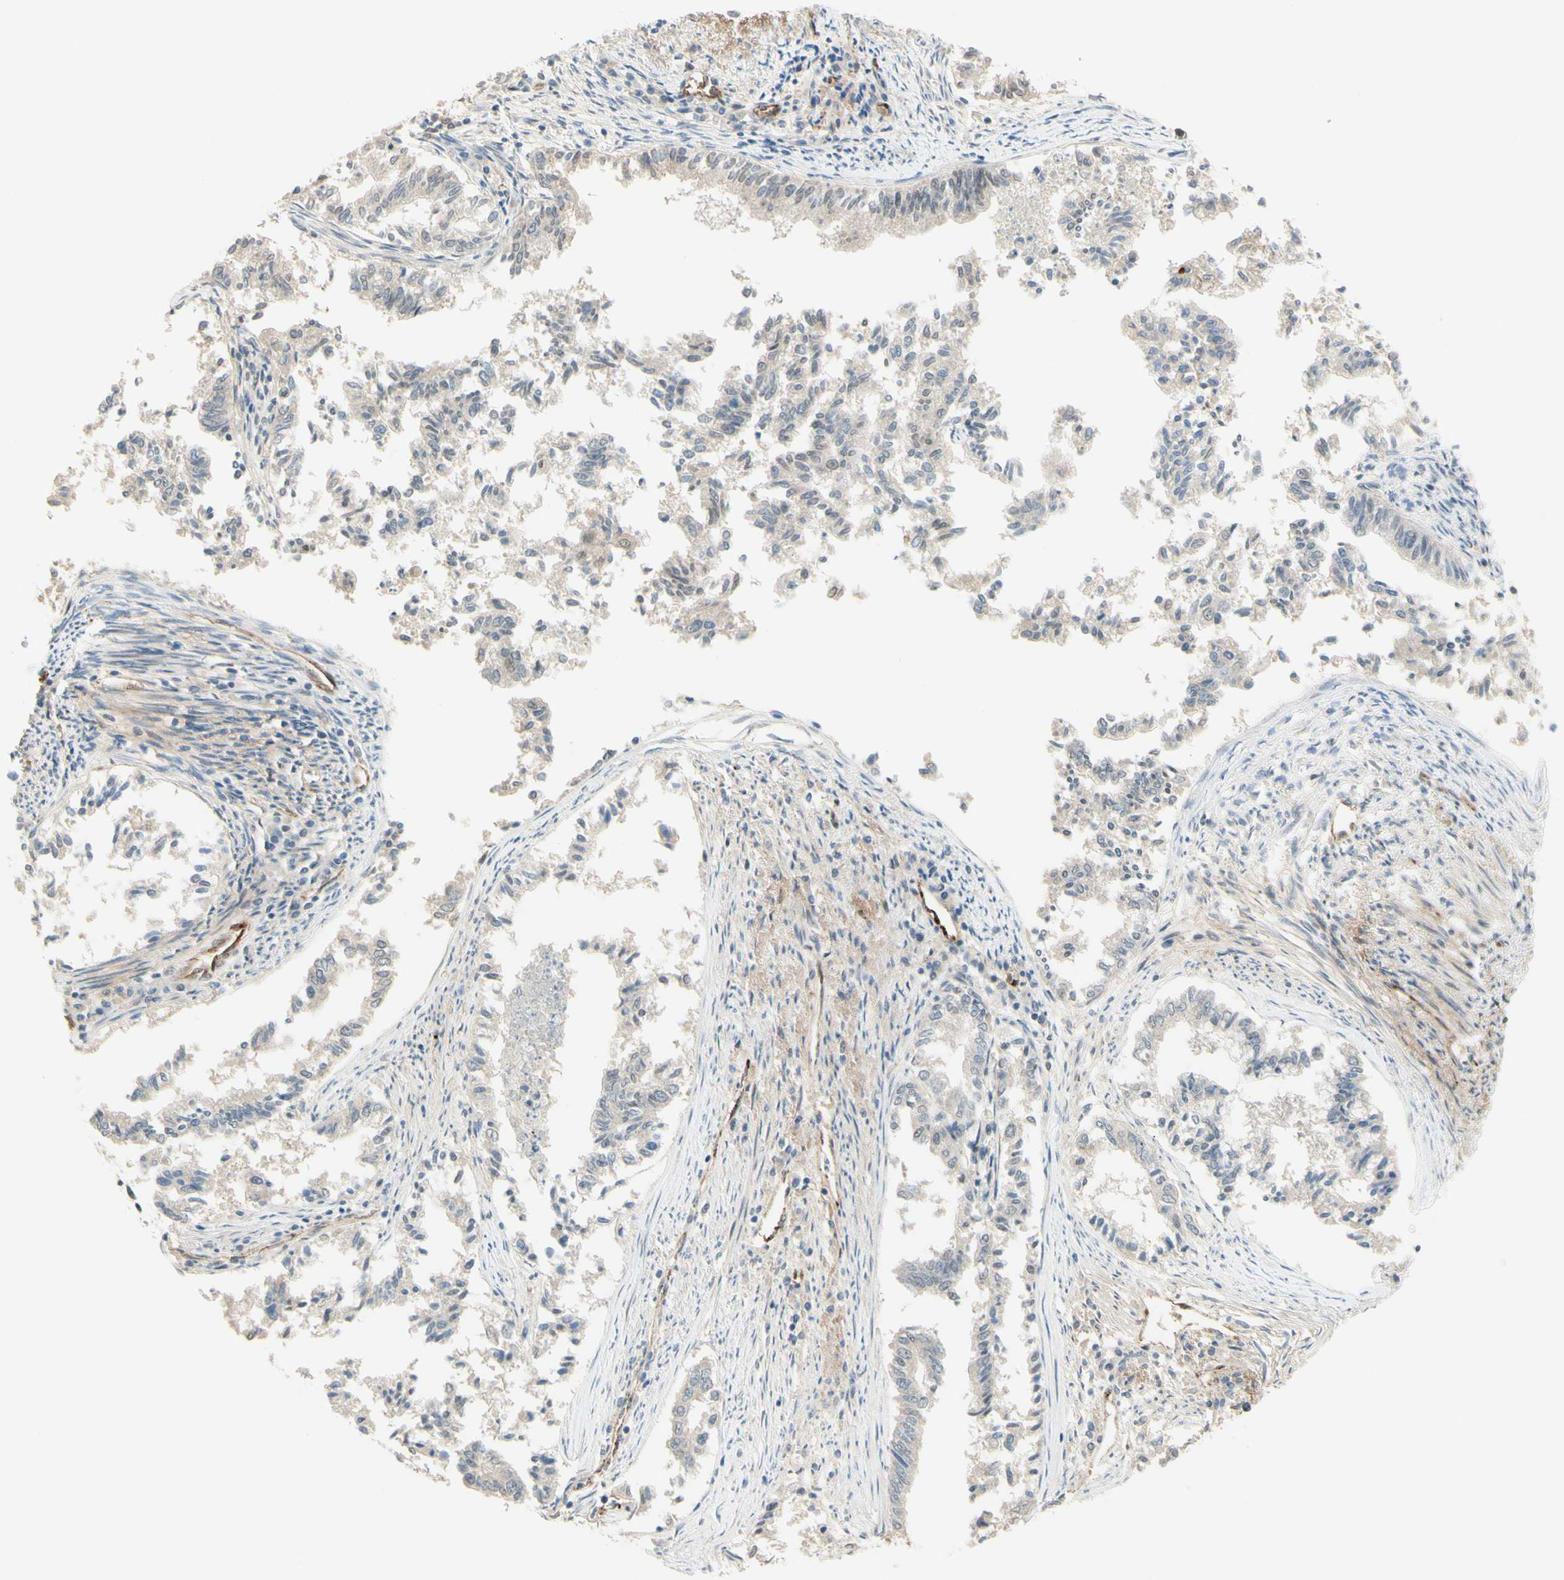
{"staining": {"intensity": "weak", "quantity": "<25%", "location": "cytoplasmic/membranous"}, "tissue": "endometrial cancer", "cell_type": "Tumor cells", "image_type": "cancer", "snomed": [{"axis": "morphology", "description": "Necrosis, NOS"}, {"axis": "morphology", "description": "Adenocarcinoma, NOS"}, {"axis": "topography", "description": "Endometrium"}], "caption": "Endometrial cancer (adenocarcinoma) stained for a protein using IHC reveals no positivity tumor cells.", "gene": "ANGPT2", "patient": {"sex": "female", "age": 79}}